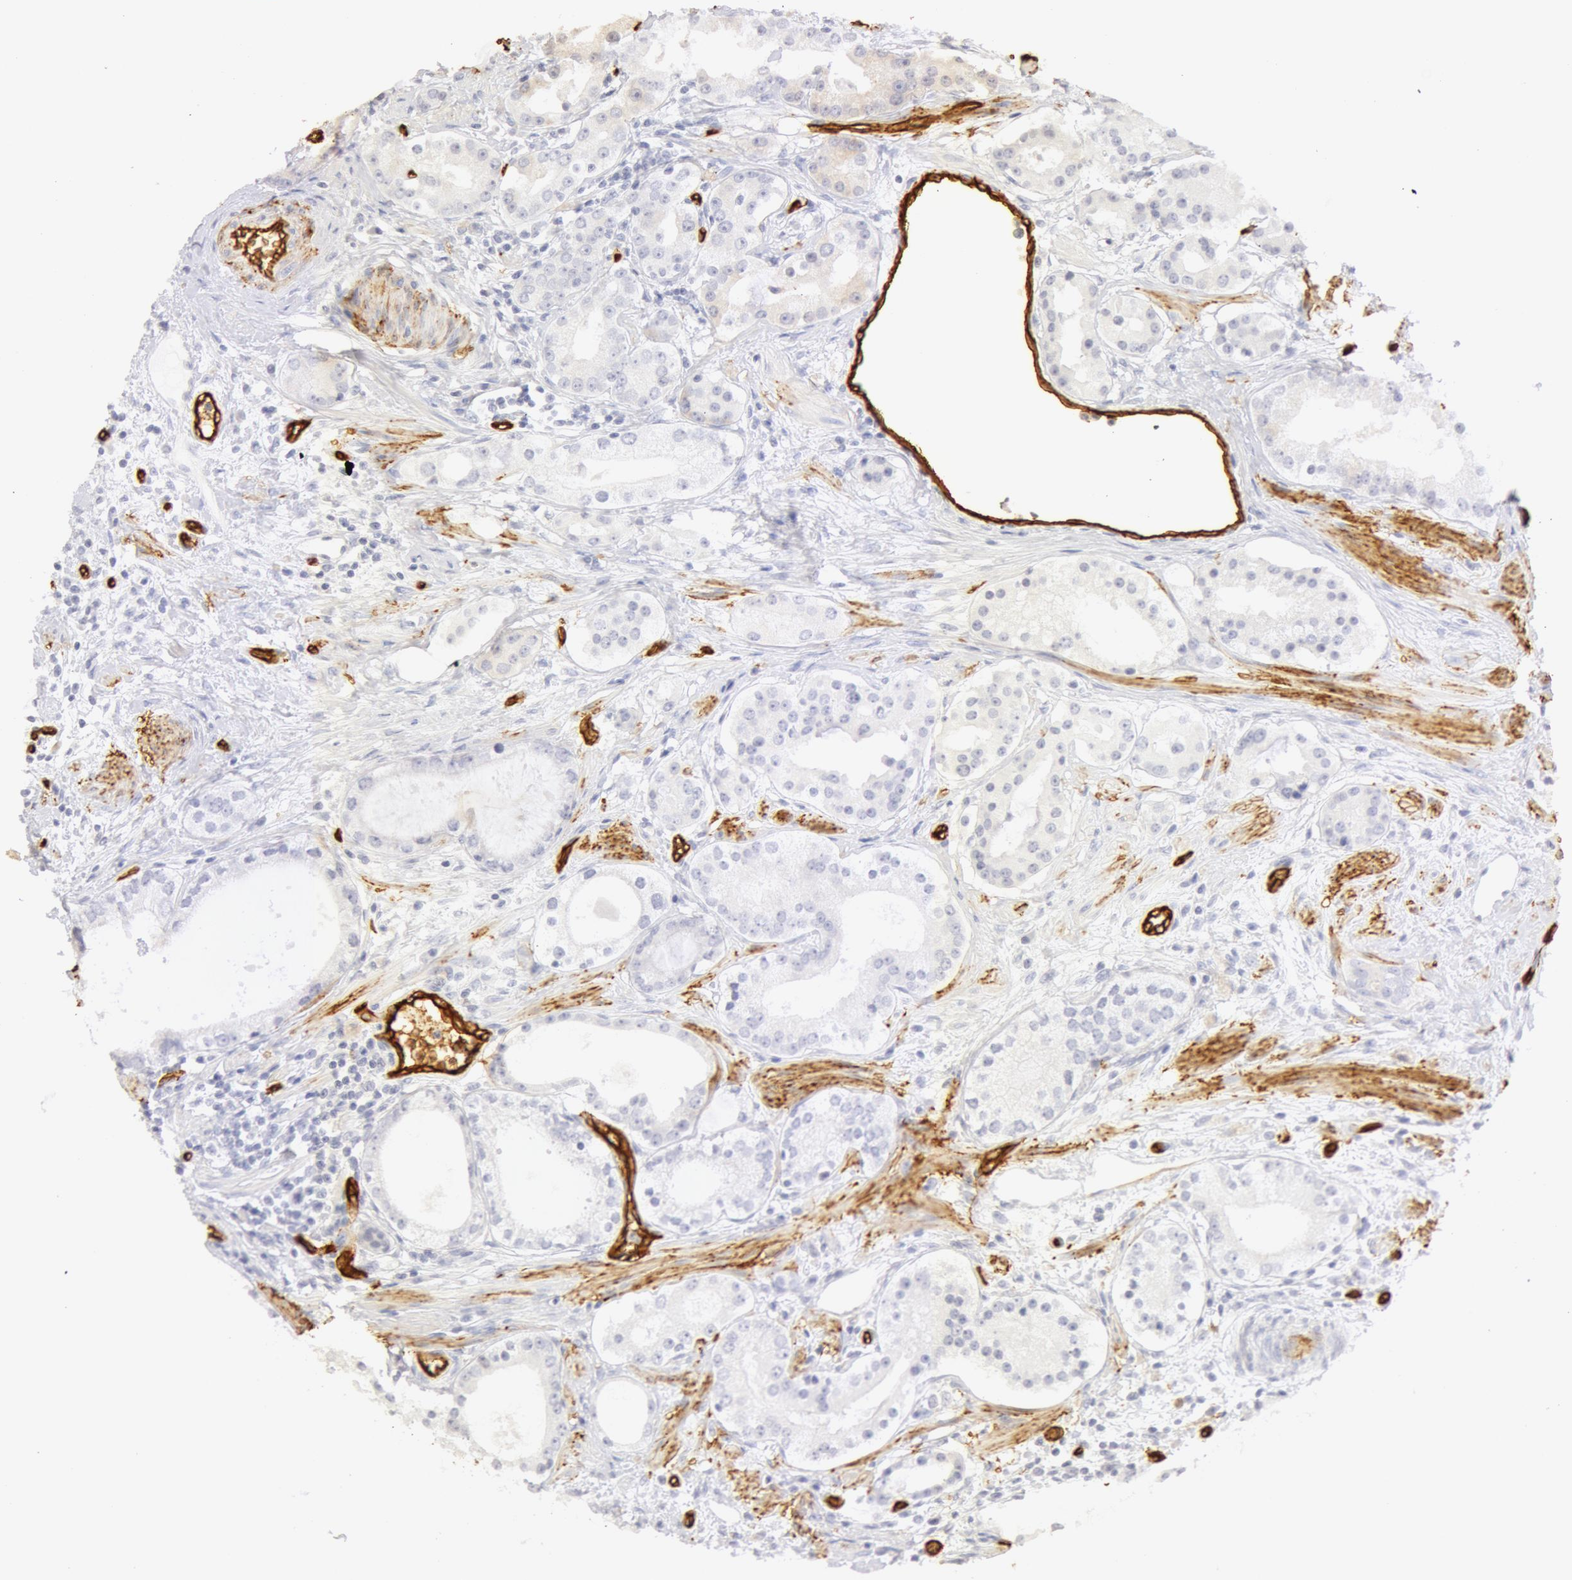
{"staining": {"intensity": "negative", "quantity": "none", "location": "none"}, "tissue": "prostate cancer", "cell_type": "Tumor cells", "image_type": "cancer", "snomed": [{"axis": "morphology", "description": "Adenocarcinoma, Medium grade"}, {"axis": "topography", "description": "Prostate"}], "caption": "Immunohistochemistry (IHC) micrograph of prostate cancer stained for a protein (brown), which displays no expression in tumor cells. (DAB IHC, high magnification).", "gene": "AQP1", "patient": {"sex": "male", "age": 73}}